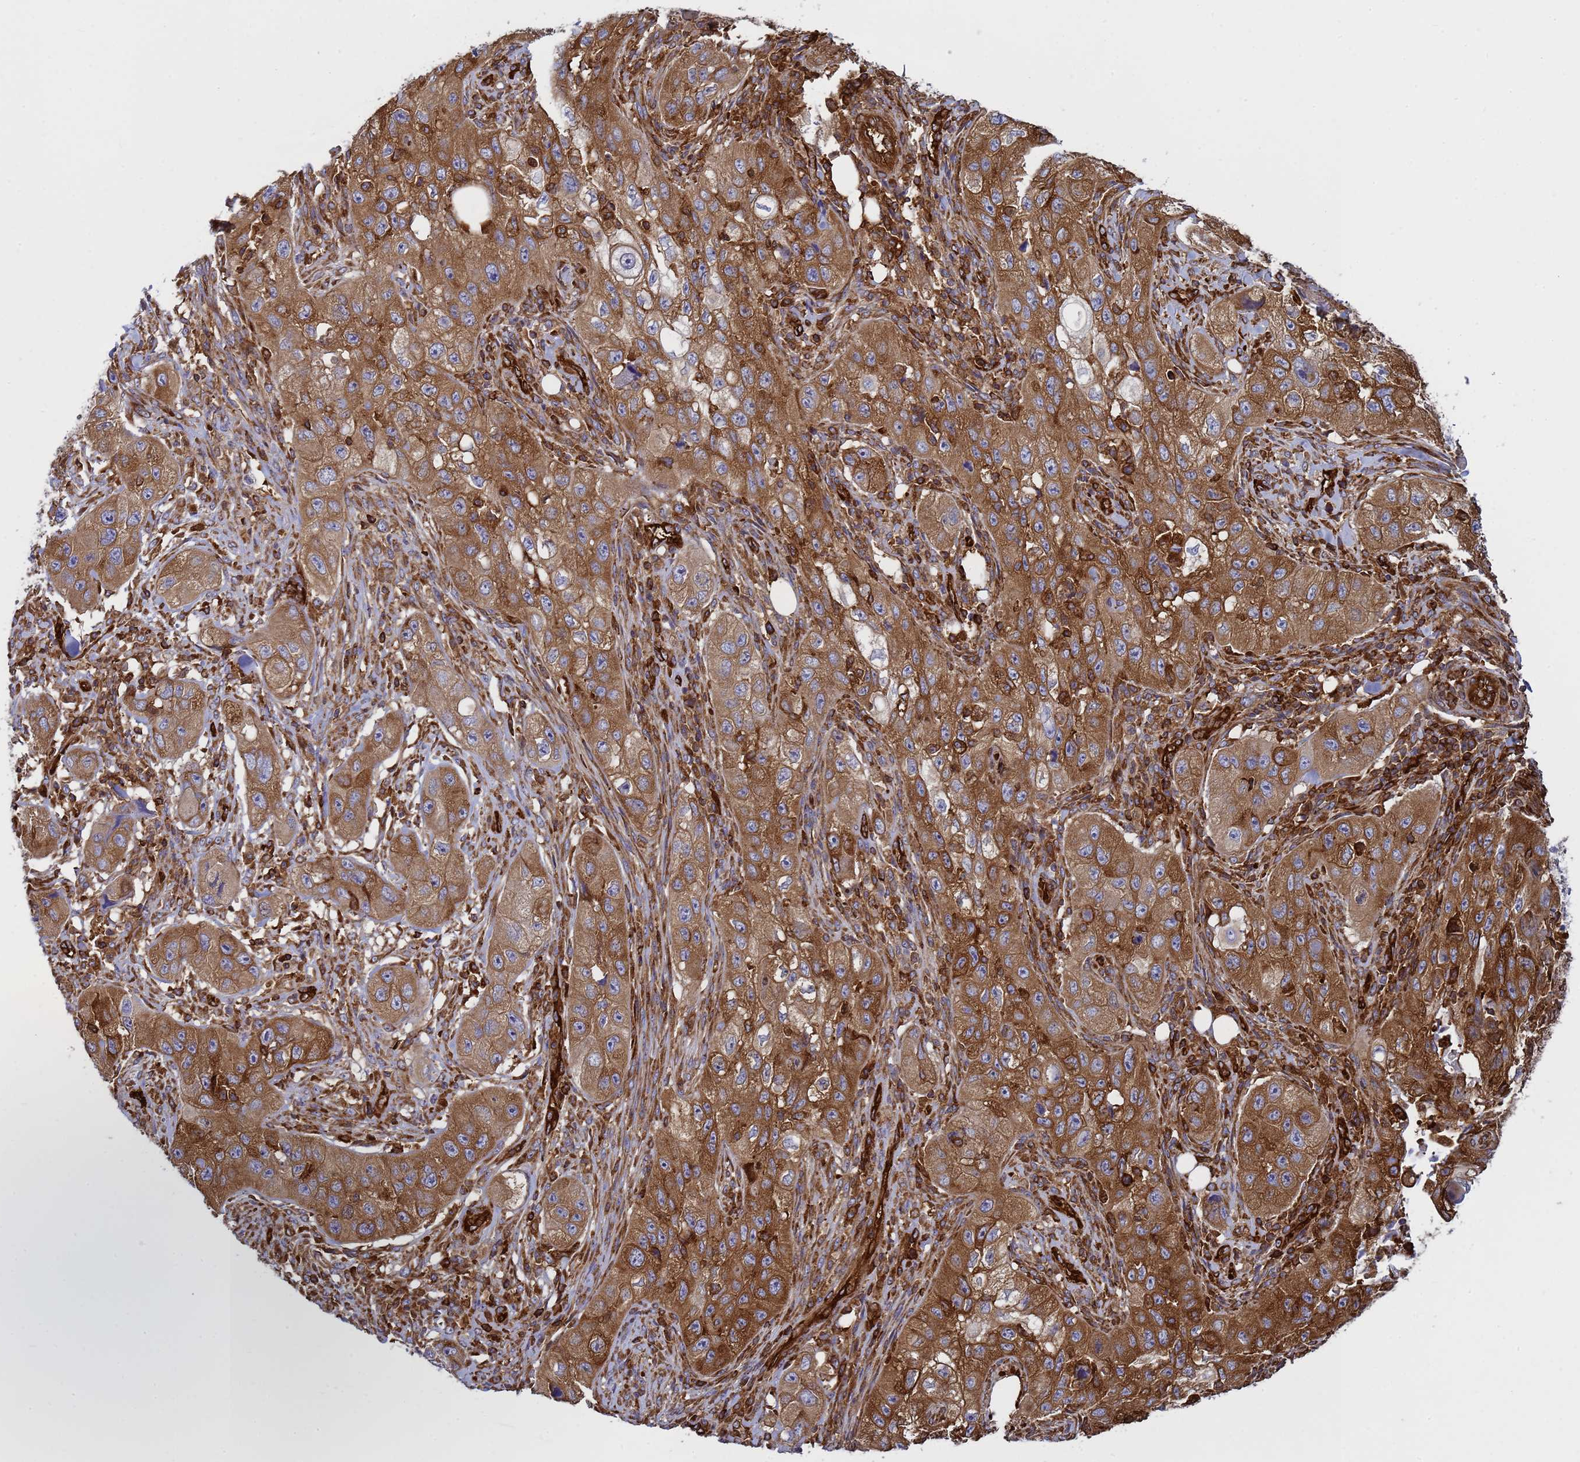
{"staining": {"intensity": "moderate", "quantity": ">75%", "location": "cytoplasmic/membranous"}, "tissue": "skin cancer", "cell_type": "Tumor cells", "image_type": "cancer", "snomed": [{"axis": "morphology", "description": "Squamous cell carcinoma, NOS"}, {"axis": "topography", "description": "Skin"}, {"axis": "topography", "description": "Subcutis"}], "caption": "Immunohistochemical staining of skin squamous cell carcinoma demonstrates medium levels of moderate cytoplasmic/membranous protein staining in approximately >75% of tumor cells.", "gene": "ZBTB8OS", "patient": {"sex": "male", "age": 73}}